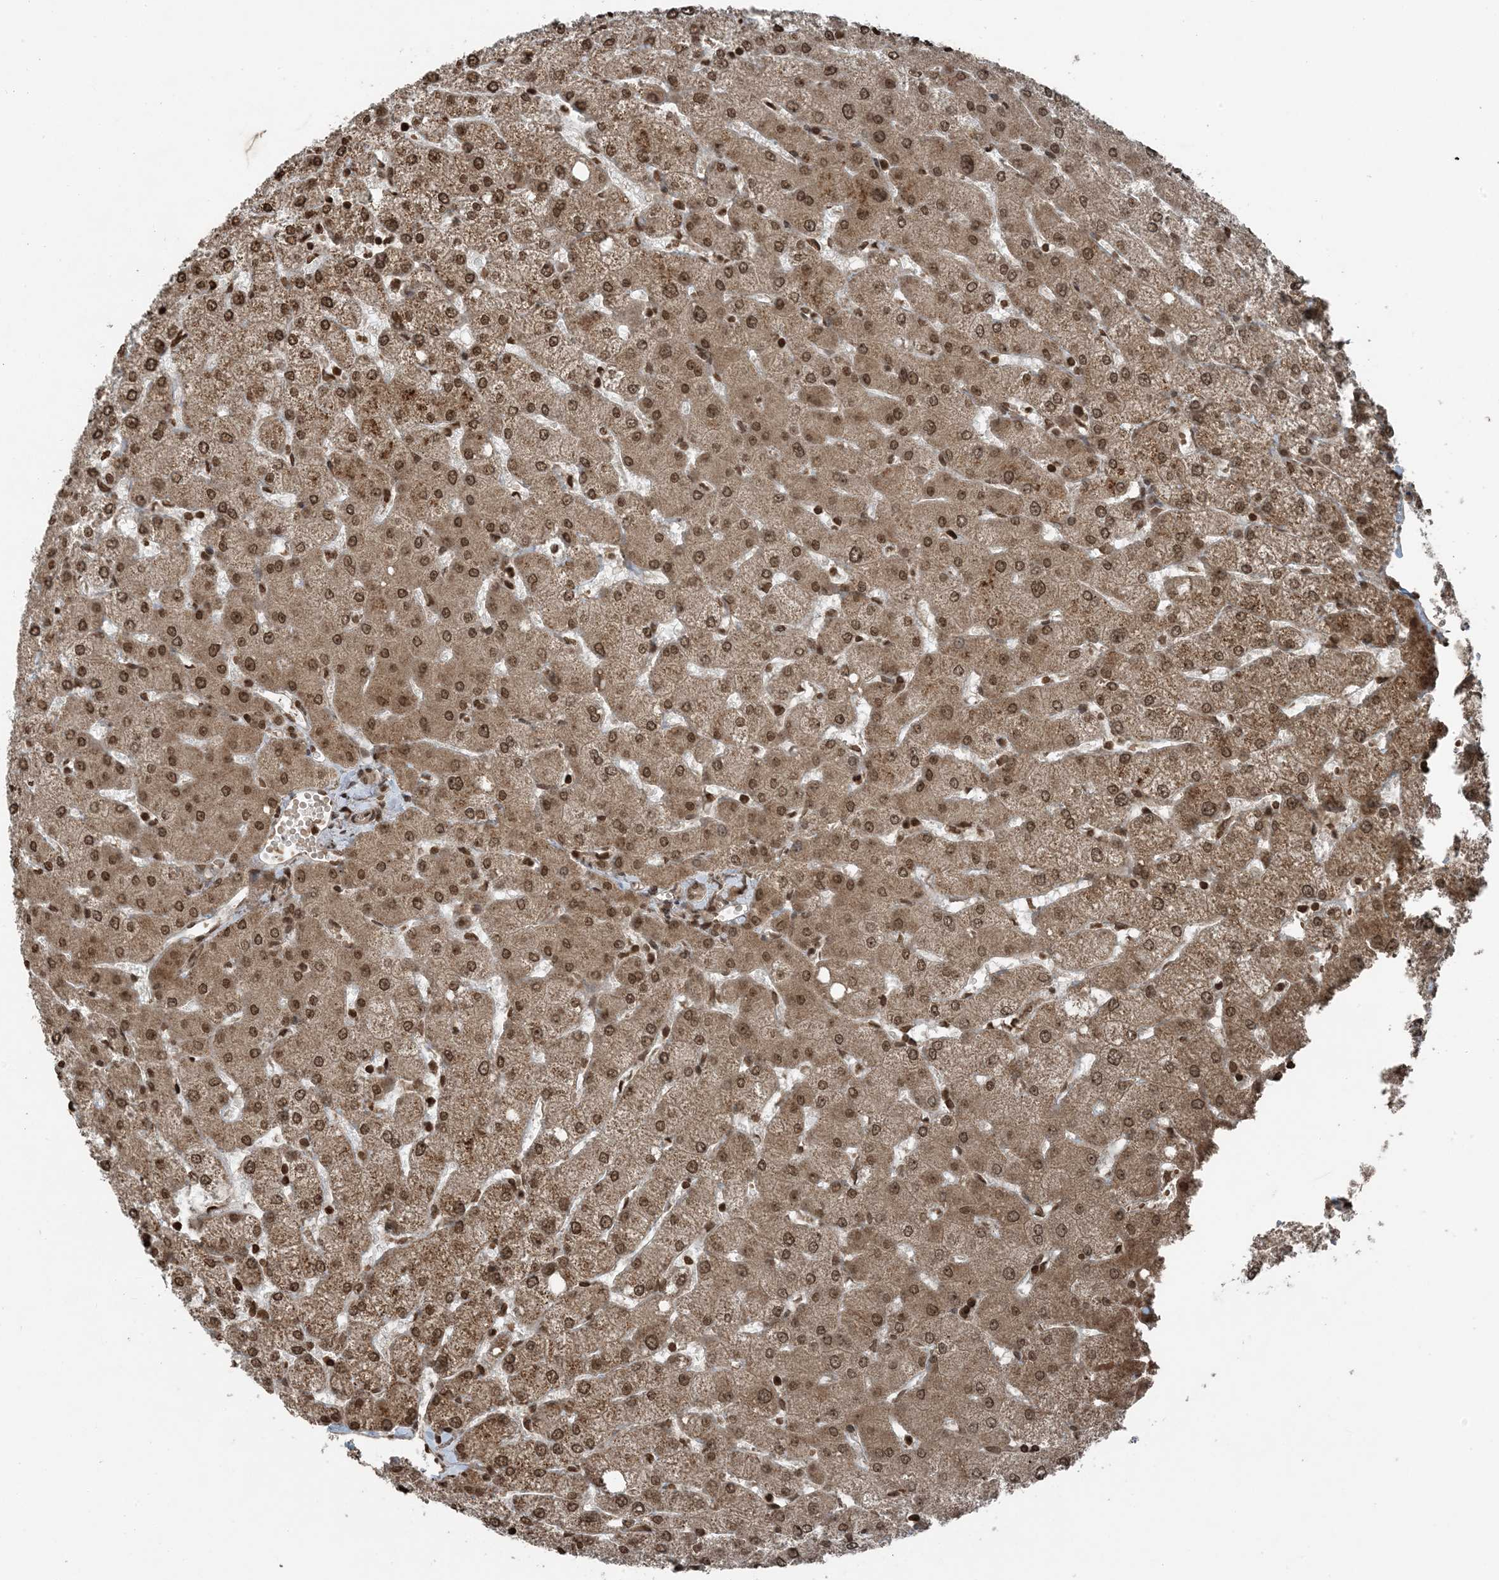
{"staining": {"intensity": "moderate", "quantity": ">75%", "location": "nuclear"}, "tissue": "liver", "cell_type": "Cholangiocytes", "image_type": "normal", "snomed": [{"axis": "morphology", "description": "Normal tissue, NOS"}, {"axis": "topography", "description": "Liver"}], "caption": "This histopathology image shows benign liver stained with immunohistochemistry to label a protein in brown. The nuclear of cholangiocytes show moderate positivity for the protein. Nuclei are counter-stained blue.", "gene": "ZFAND2B", "patient": {"sex": "female", "age": 54}}